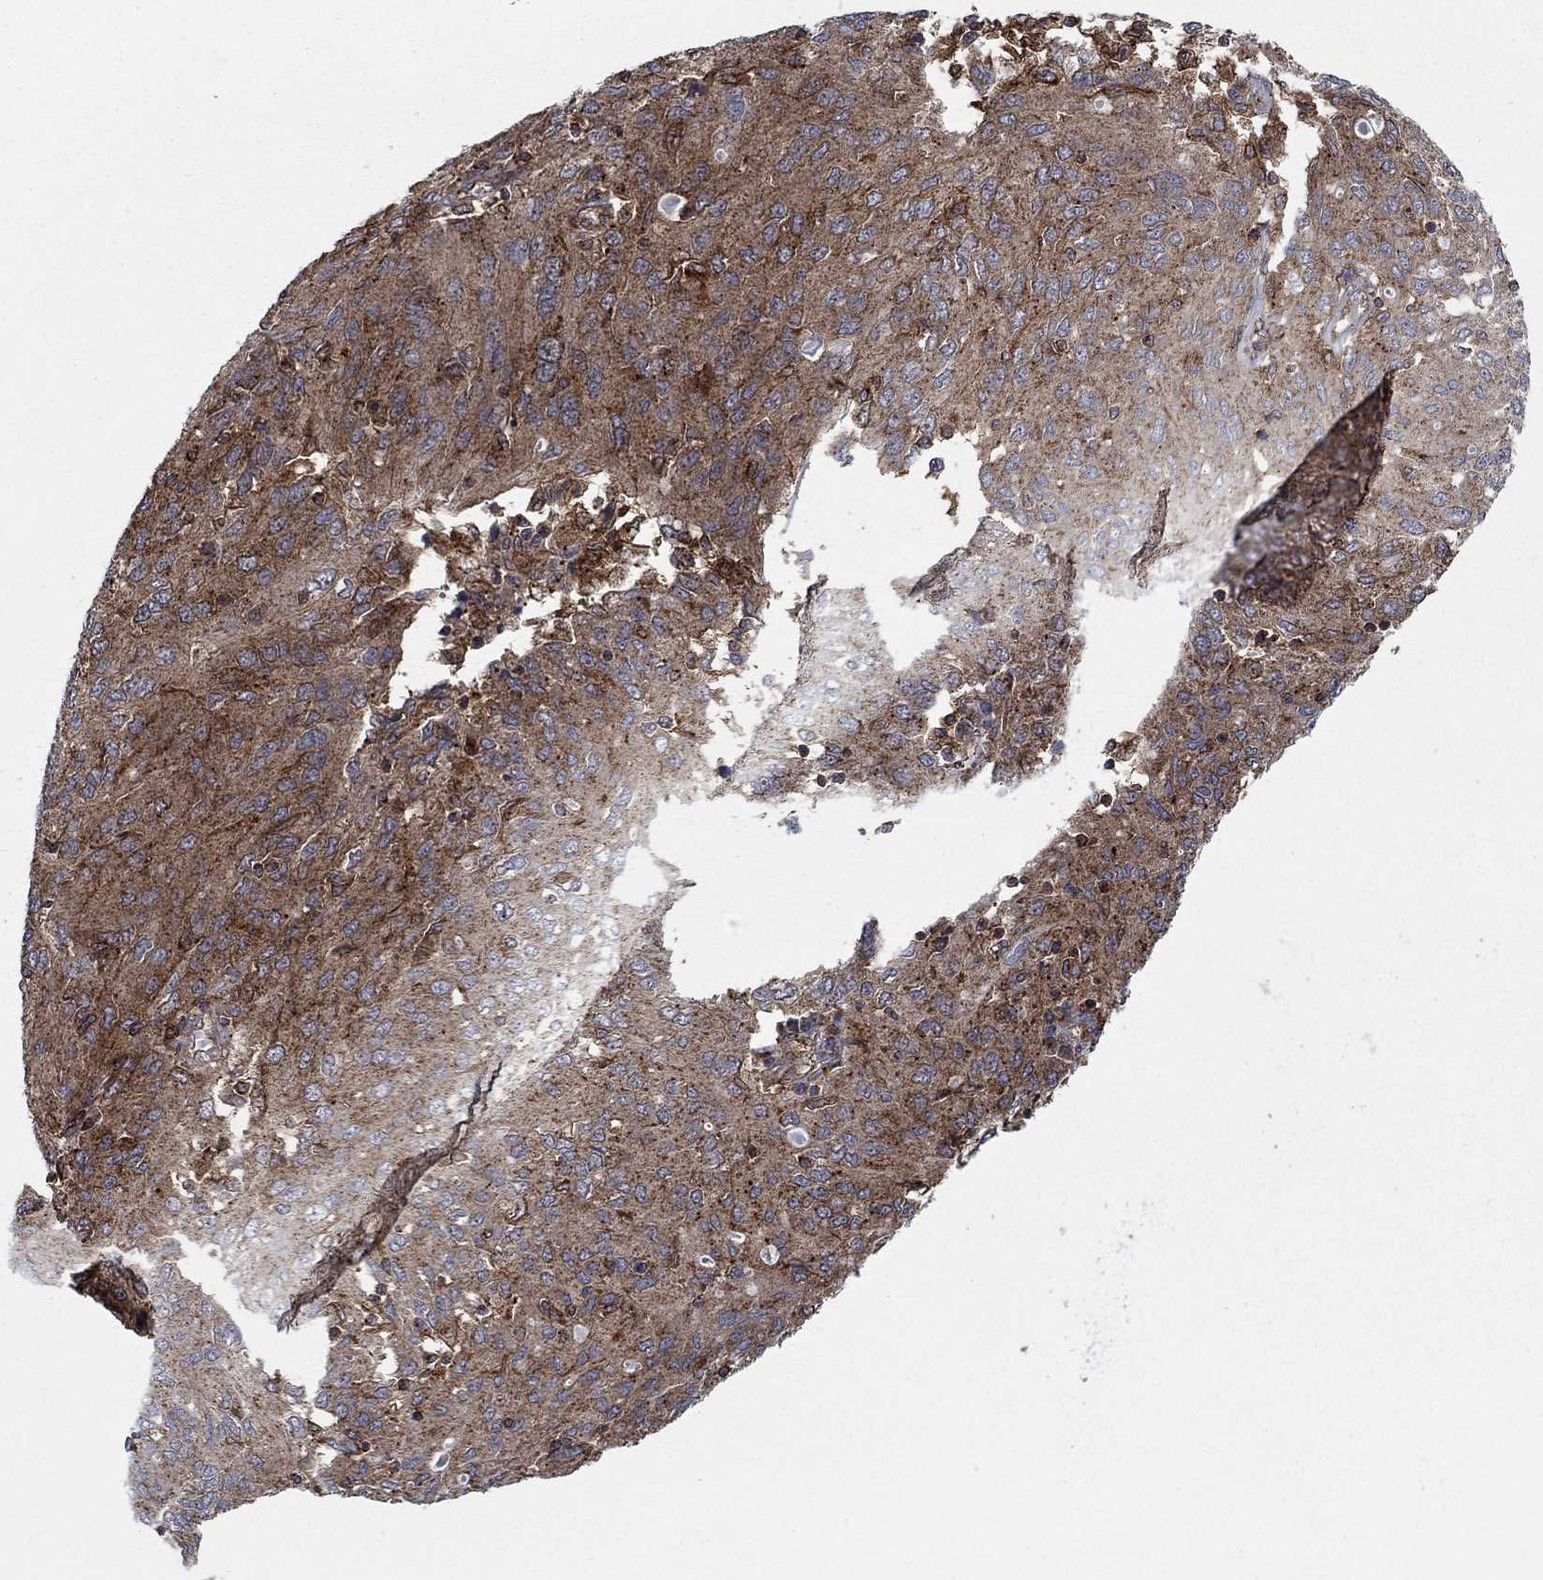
{"staining": {"intensity": "moderate", "quantity": ">75%", "location": "cytoplasmic/membranous"}, "tissue": "ovarian cancer", "cell_type": "Tumor cells", "image_type": "cancer", "snomed": [{"axis": "morphology", "description": "Carcinoma, endometroid"}, {"axis": "topography", "description": "Ovary"}], "caption": "About >75% of tumor cells in ovarian endometroid carcinoma demonstrate moderate cytoplasmic/membranous protein expression as visualized by brown immunohistochemical staining.", "gene": "IFI35", "patient": {"sex": "female", "age": 50}}